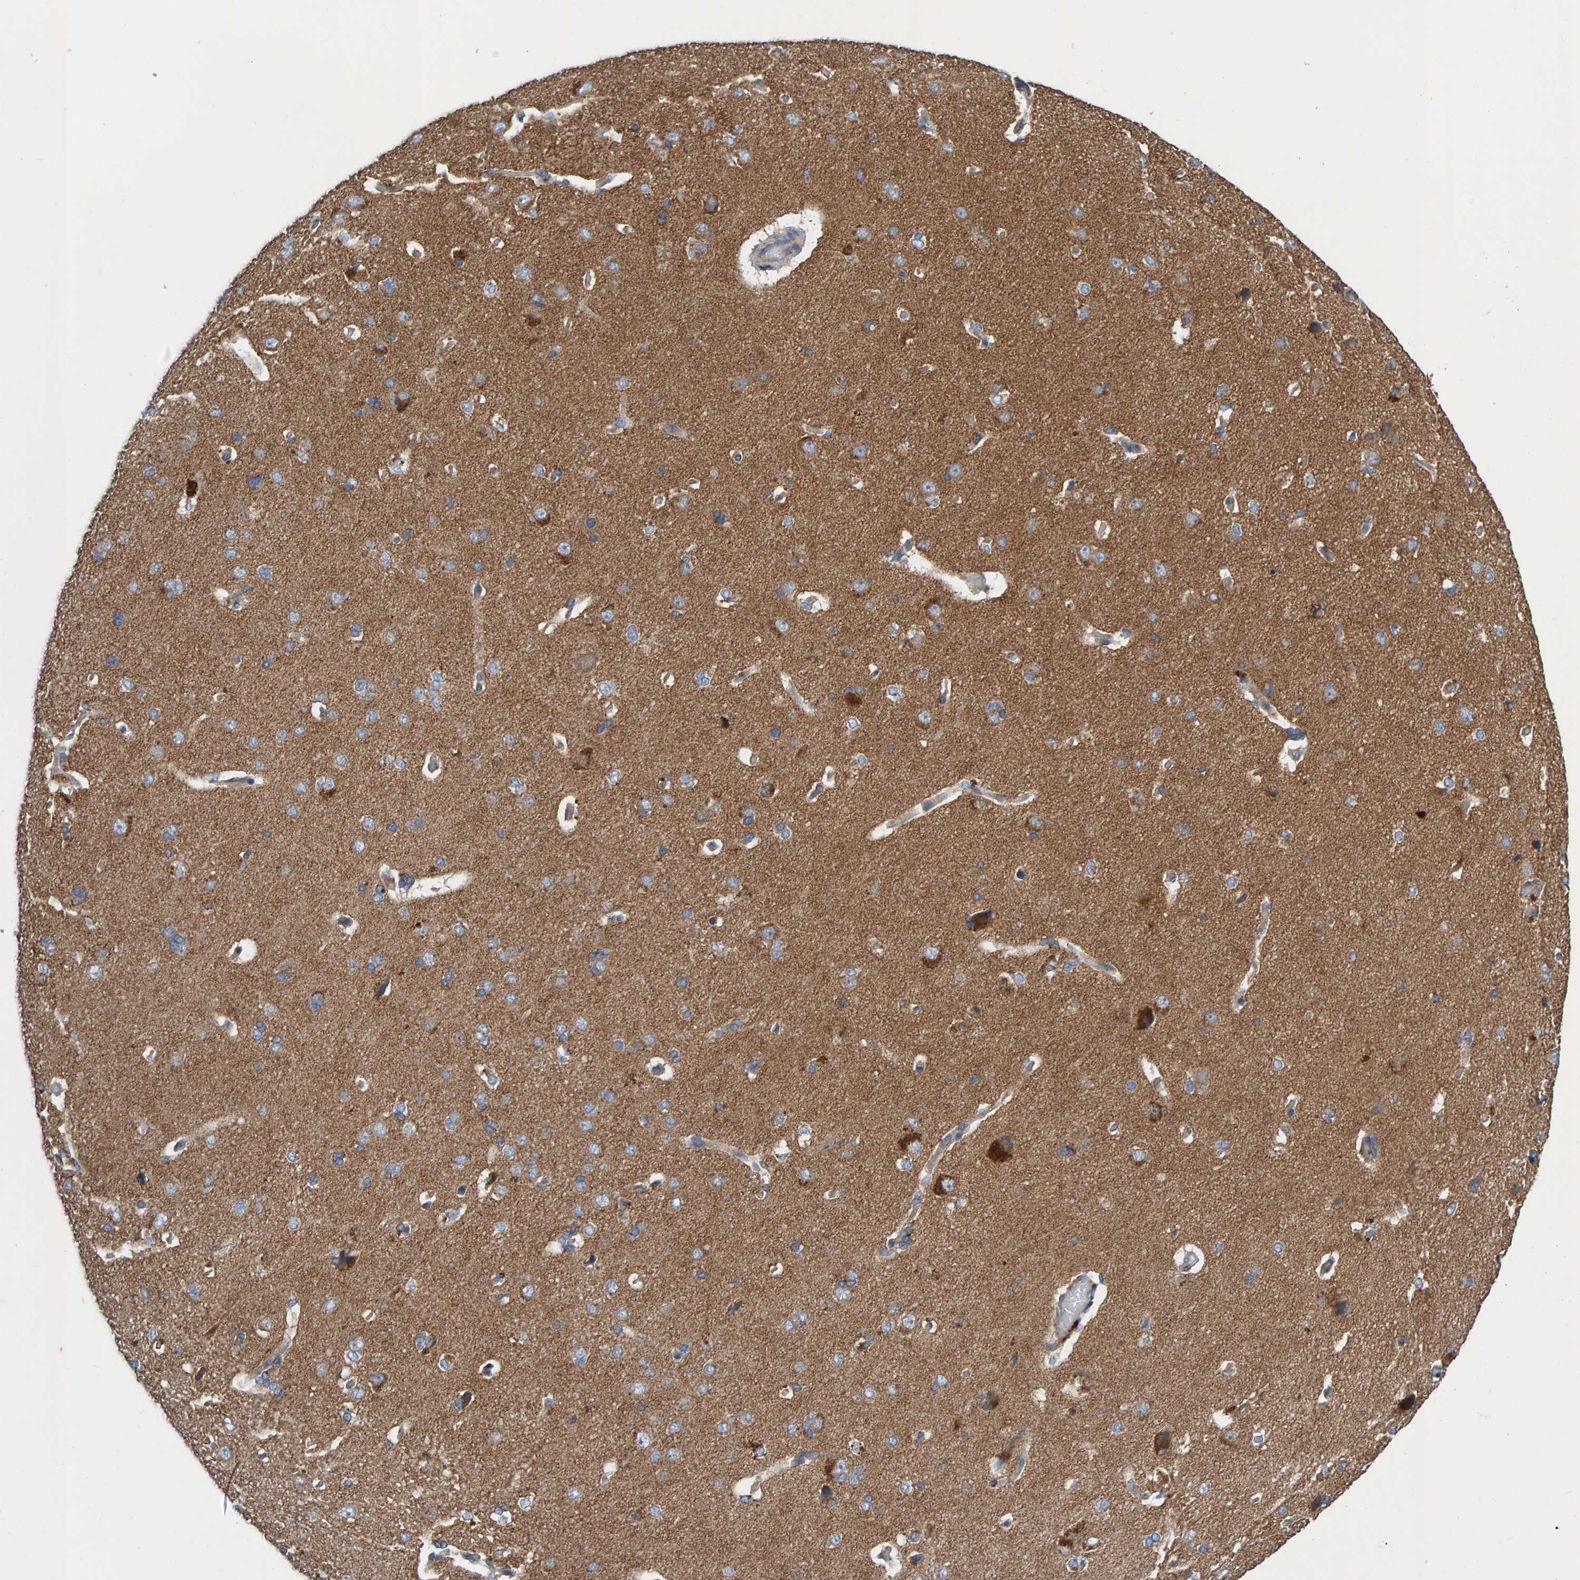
{"staining": {"intensity": "negative", "quantity": "none", "location": "none"}, "tissue": "cerebral cortex", "cell_type": "Endothelial cells", "image_type": "normal", "snomed": [{"axis": "morphology", "description": "Normal tissue, NOS"}, {"axis": "topography", "description": "Cerebral cortex"}], "caption": "Immunohistochemical staining of normal cerebral cortex demonstrates no significant staining in endothelial cells. Brightfield microscopy of immunohistochemistry stained with DAB (brown) and hematoxylin (blue), captured at high magnification.", "gene": "MKLN1", "patient": {"sex": "male", "age": 62}}